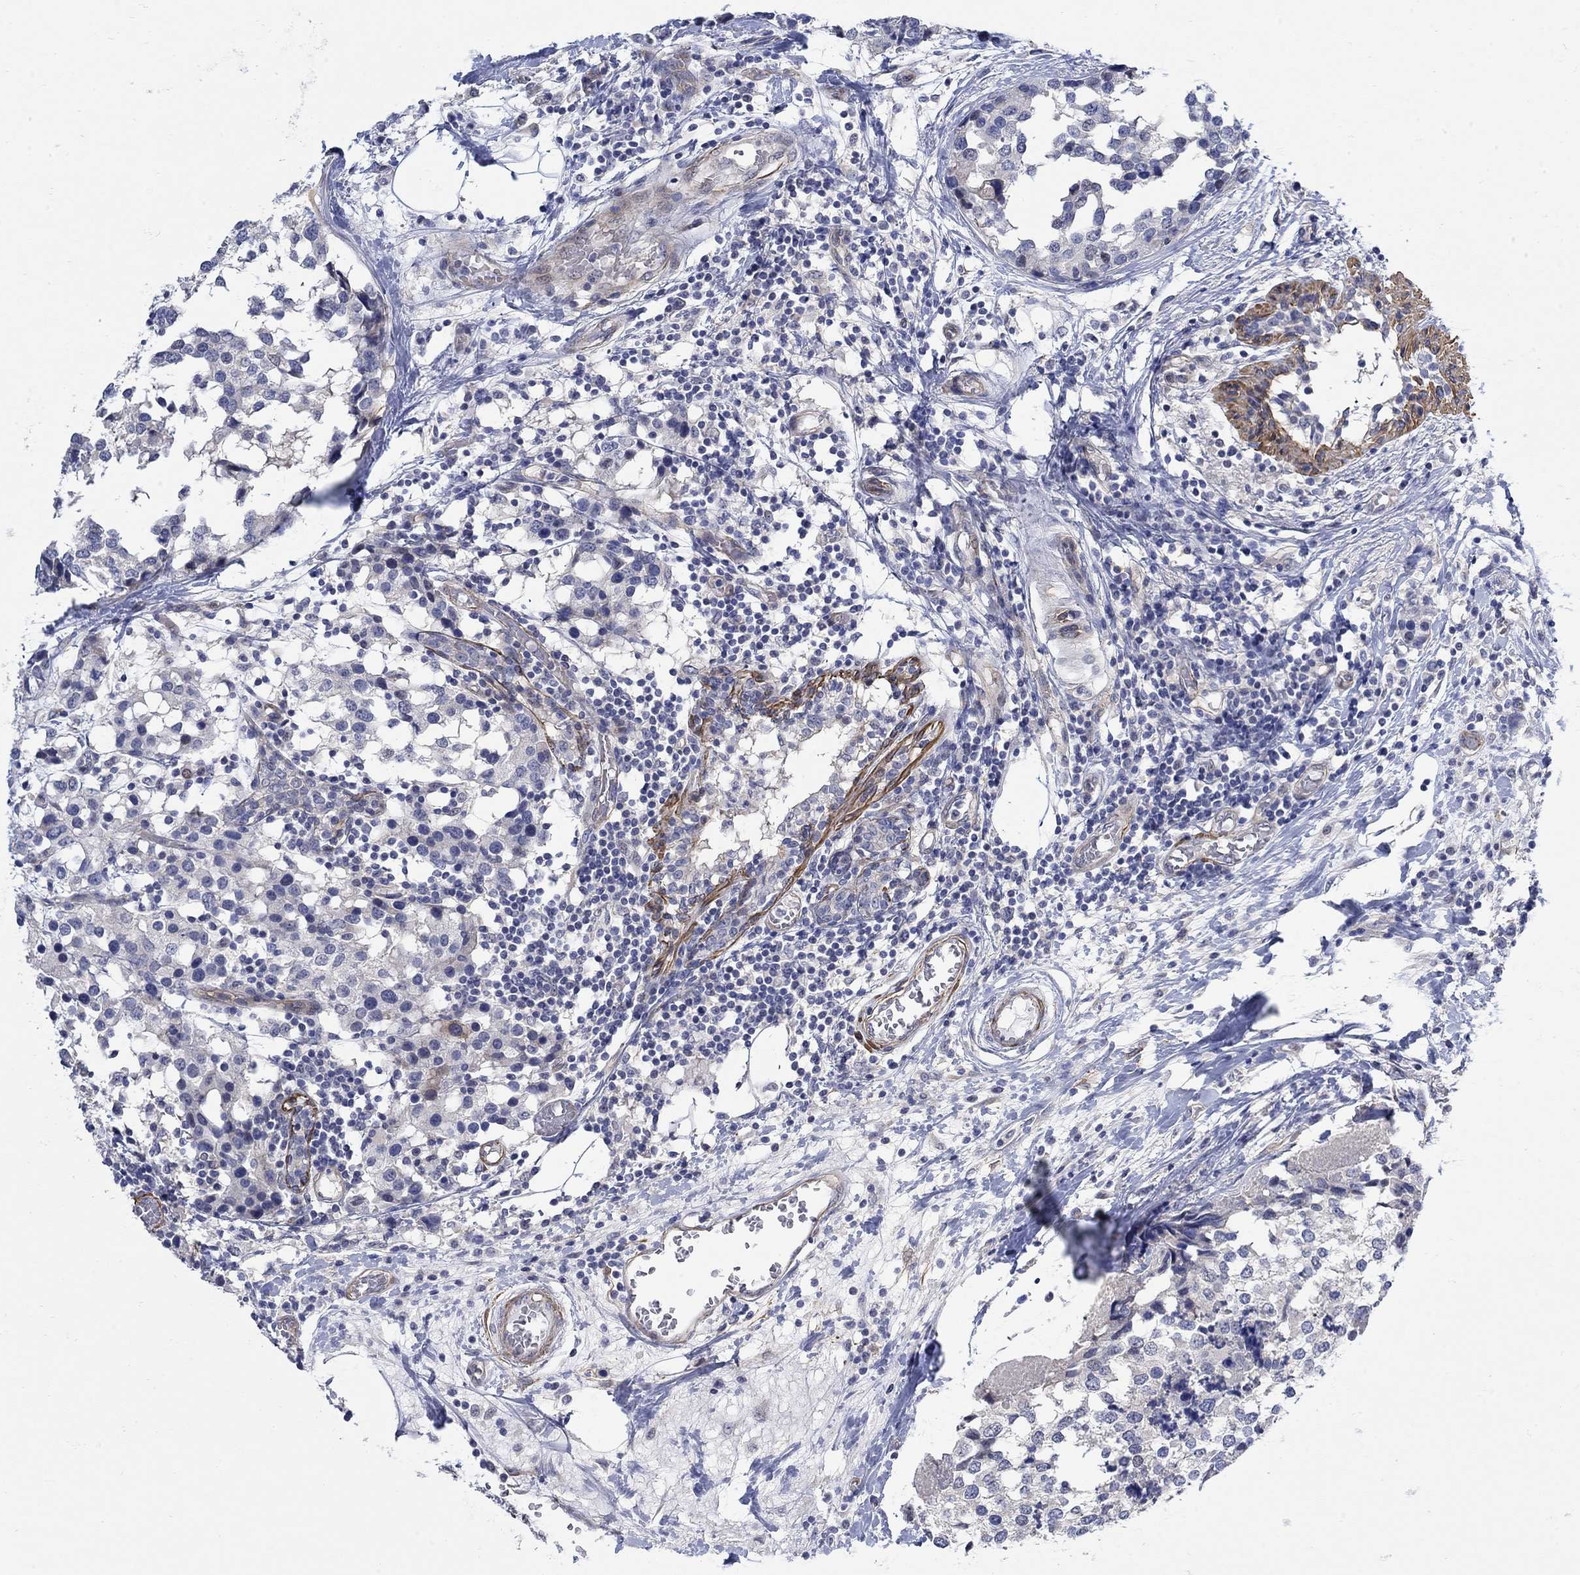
{"staining": {"intensity": "negative", "quantity": "none", "location": "none"}, "tissue": "breast cancer", "cell_type": "Tumor cells", "image_type": "cancer", "snomed": [{"axis": "morphology", "description": "Lobular carcinoma"}, {"axis": "topography", "description": "Breast"}], "caption": "An IHC photomicrograph of breast lobular carcinoma is shown. There is no staining in tumor cells of breast lobular carcinoma. (DAB (3,3'-diaminobenzidine) IHC visualized using brightfield microscopy, high magnification).", "gene": "SCN7A", "patient": {"sex": "female", "age": 59}}